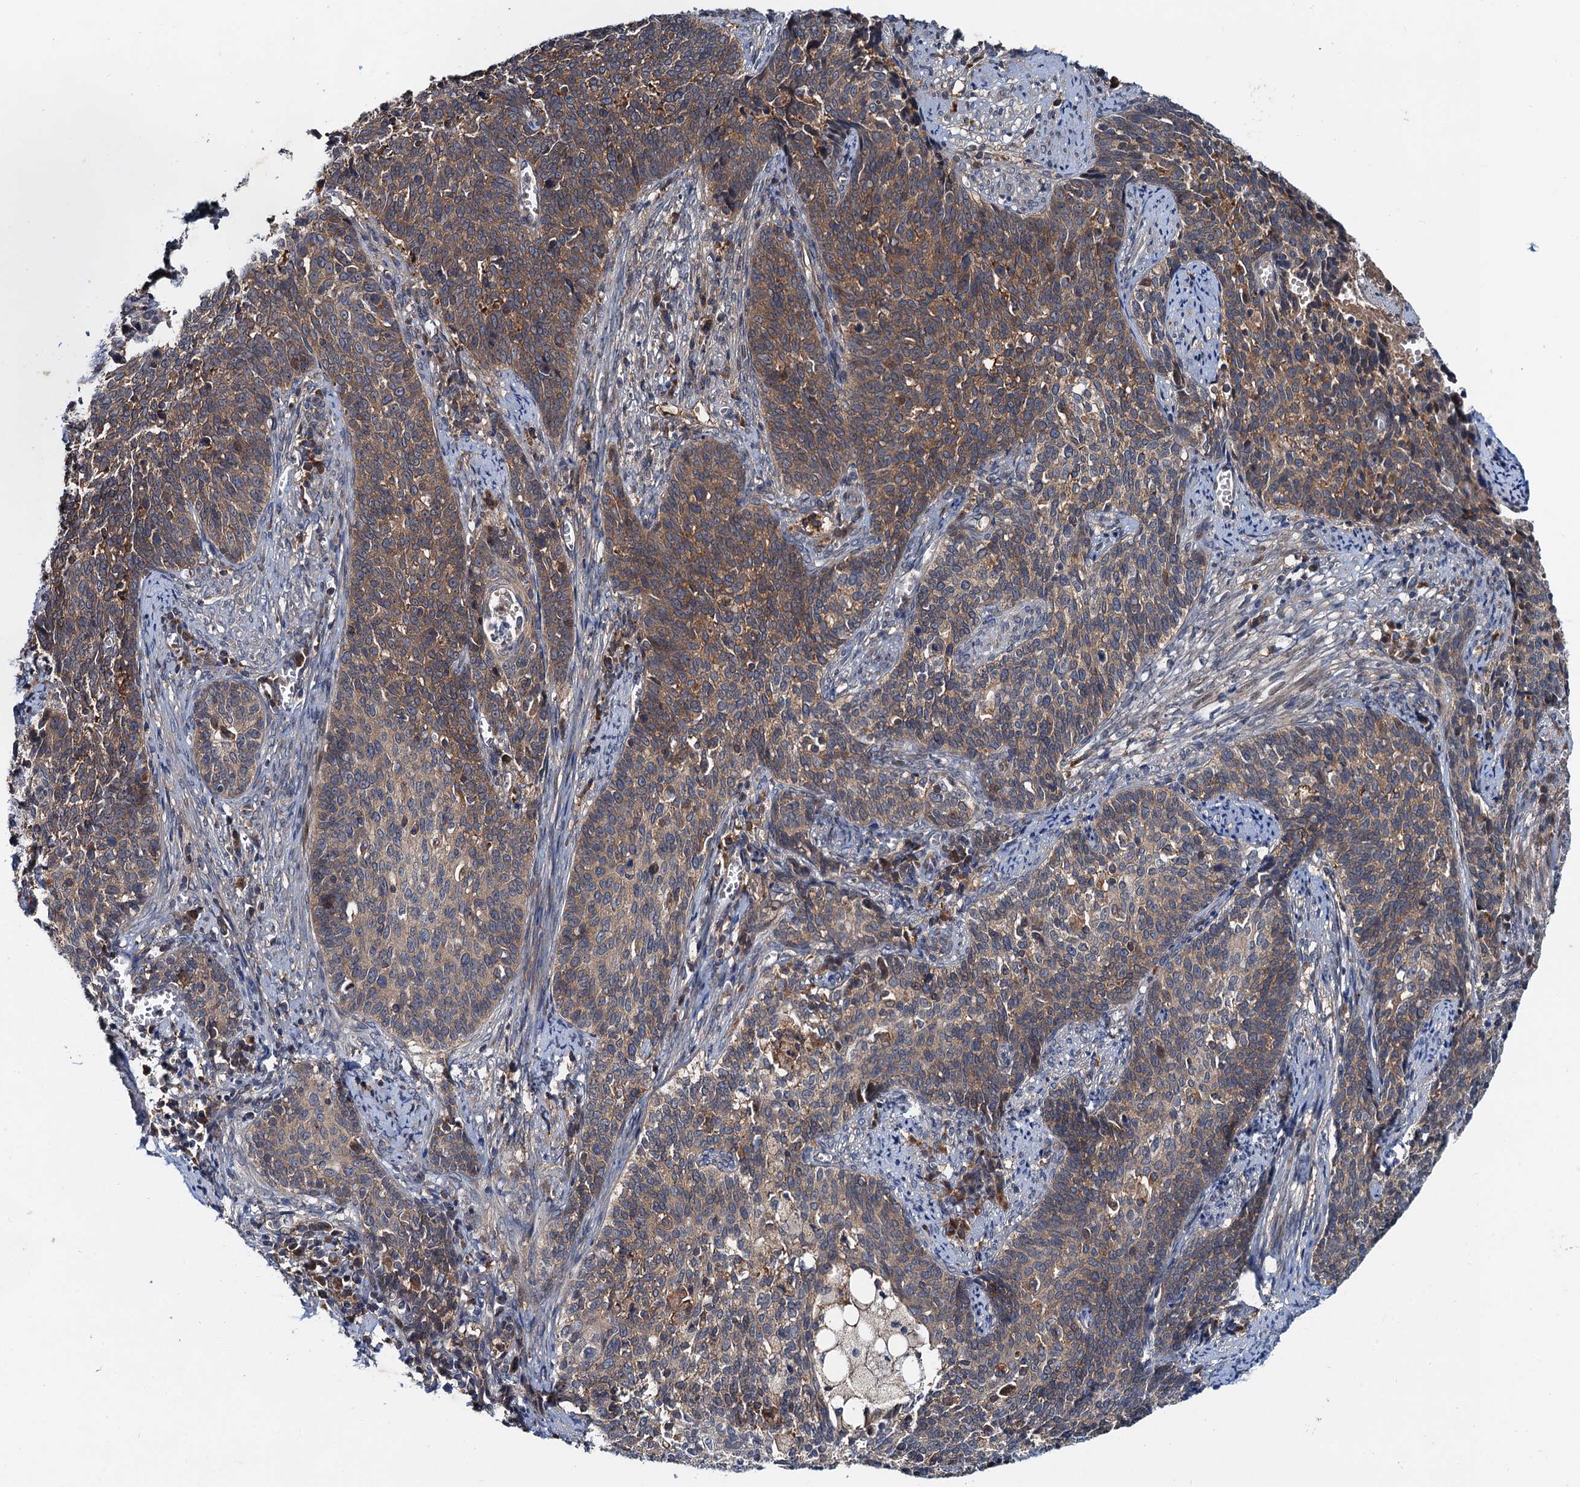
{"staining": {"intensity": "moderate", "quantity": ">75%", "location": "cytoplasmic/membranous"}, "tissue": "cervical cancer", "cell_type": "Tumor cells", "image_type": "cancer", "snomed": [{"axis": "morphology", "description": "Squamous cell carcinoma, NOS"}, {"axis": "topography", "description": "Cervix"}], "caption": "Immunohistochemistry (IHC) staining of cervical cancer, which exhibits medium levels of moderate cytoplasmic/membranous staining in about >75% of tumor cells indicating moderate cytoplasmic/membranous protein expression. The staining was performed using DAB (3,3'-diaminobenzidine) (brown) for protein detection and nuclei were counterstained in hematoxylin (blue).", "gene": "EFL1", "patient": {"sex": "female", "age": 39}}